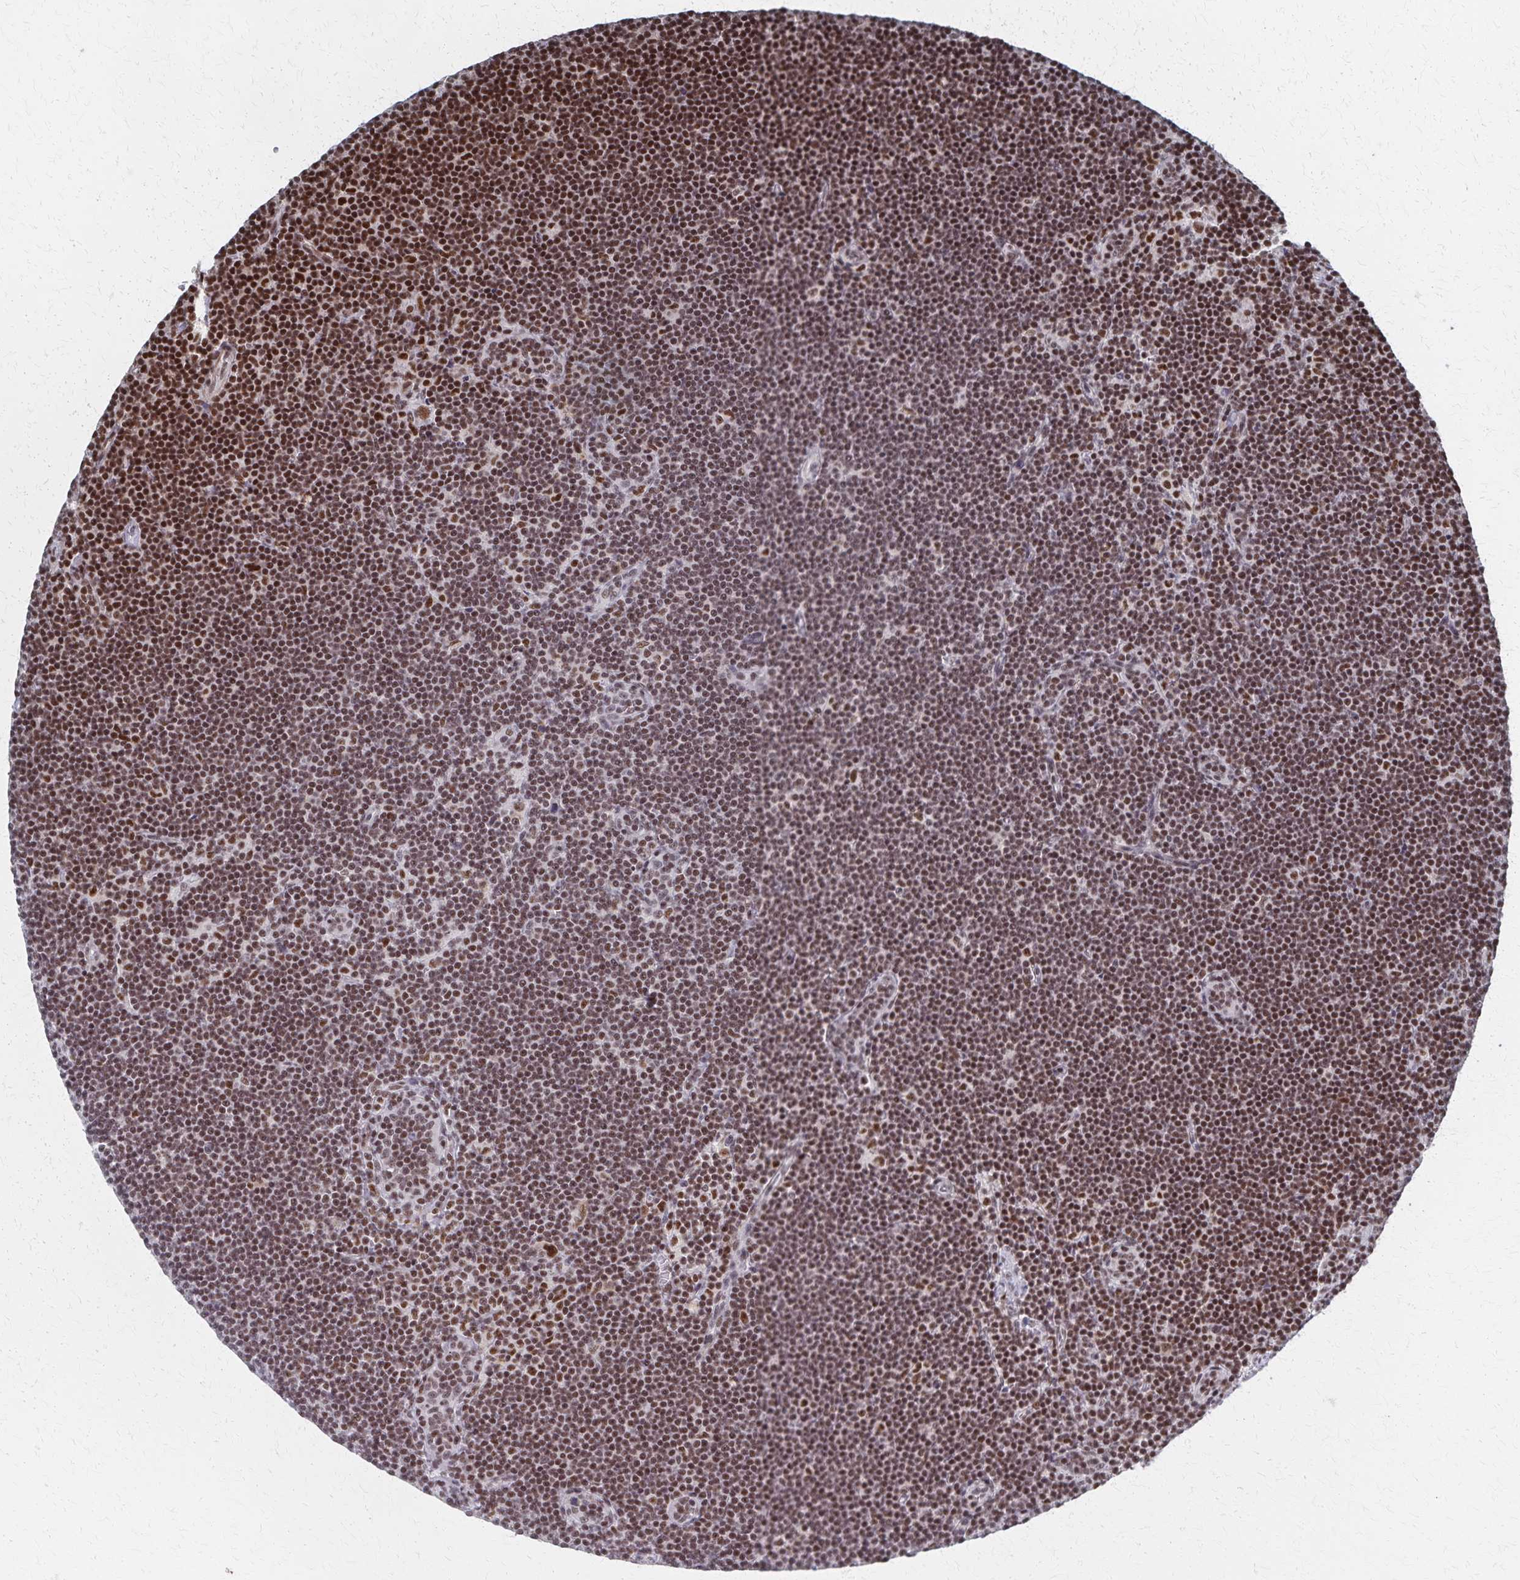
{"staining": {"intensity": "moderate", "quantity": ">75%", "location": "nuclear"}, "tissue": "lymphoma", "cell_type": "Tumor cells", "image_type": "cancer", "snomed": [{"axis": "morphology", "description": "Malignant lymphoma, non-Hodgkin's type, Low grade"}, {"axis": "topography", "description": "Lymph node"}], "caption": "A micrograph of human low-grade malignant lymphoma, non-Hodgkin's type stained for a protein shows moderate nuclear brown staining in tumor cells. The staining was performed using DAB (3,3'-diaminobenzidine) to visualize the protein expression in brown, while the nuclei were stained in blue with hematoxylin (Magnification: 20x).", "gene": "GTF2B", "patient": {"sex": "female", "age": 73}}